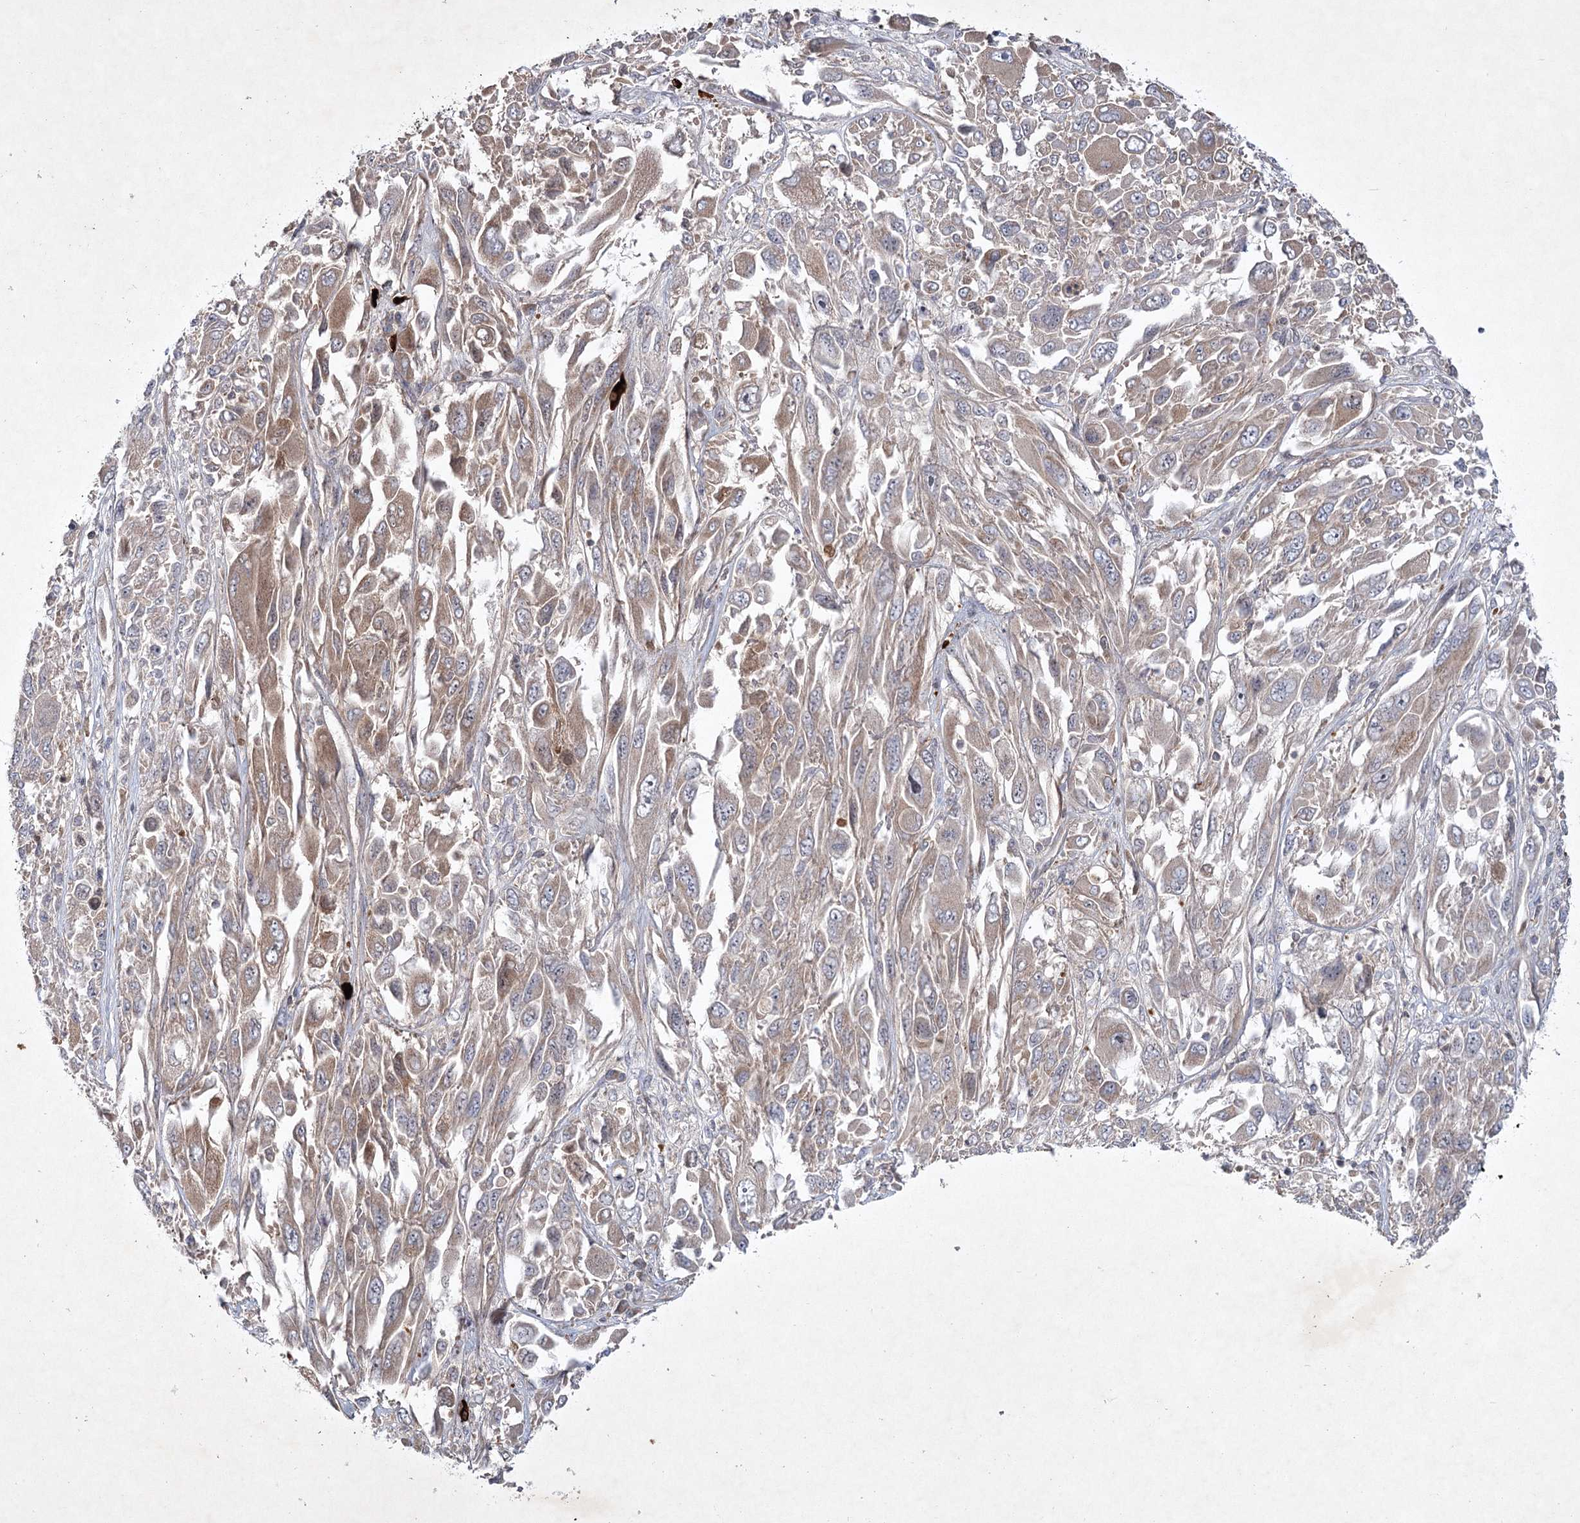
{"staining": {"intensity": "weak", "quantity": "25%-75%", "location": "cytoplasmic/membranous"}, "tissue": "melanoma", "cell_type": "Tumor cells", "image_type": "cancer", "snomed": [{"axis": "morphology", "description": "Malignant melanoma, NOS"}, {"axis": "topography", "description": "Skin"}], "caption": "Protein staining exhibits weak cytoplasmic/membranous positivity in approximately 25%-75% of tumor cells in melanoma. (DAB (3,3'-diaminobenzidine) IHC with brightfield microscopy, high magnification).", "gene": "MAP3K13", "patient": {"sex": "female", "age": 91}}